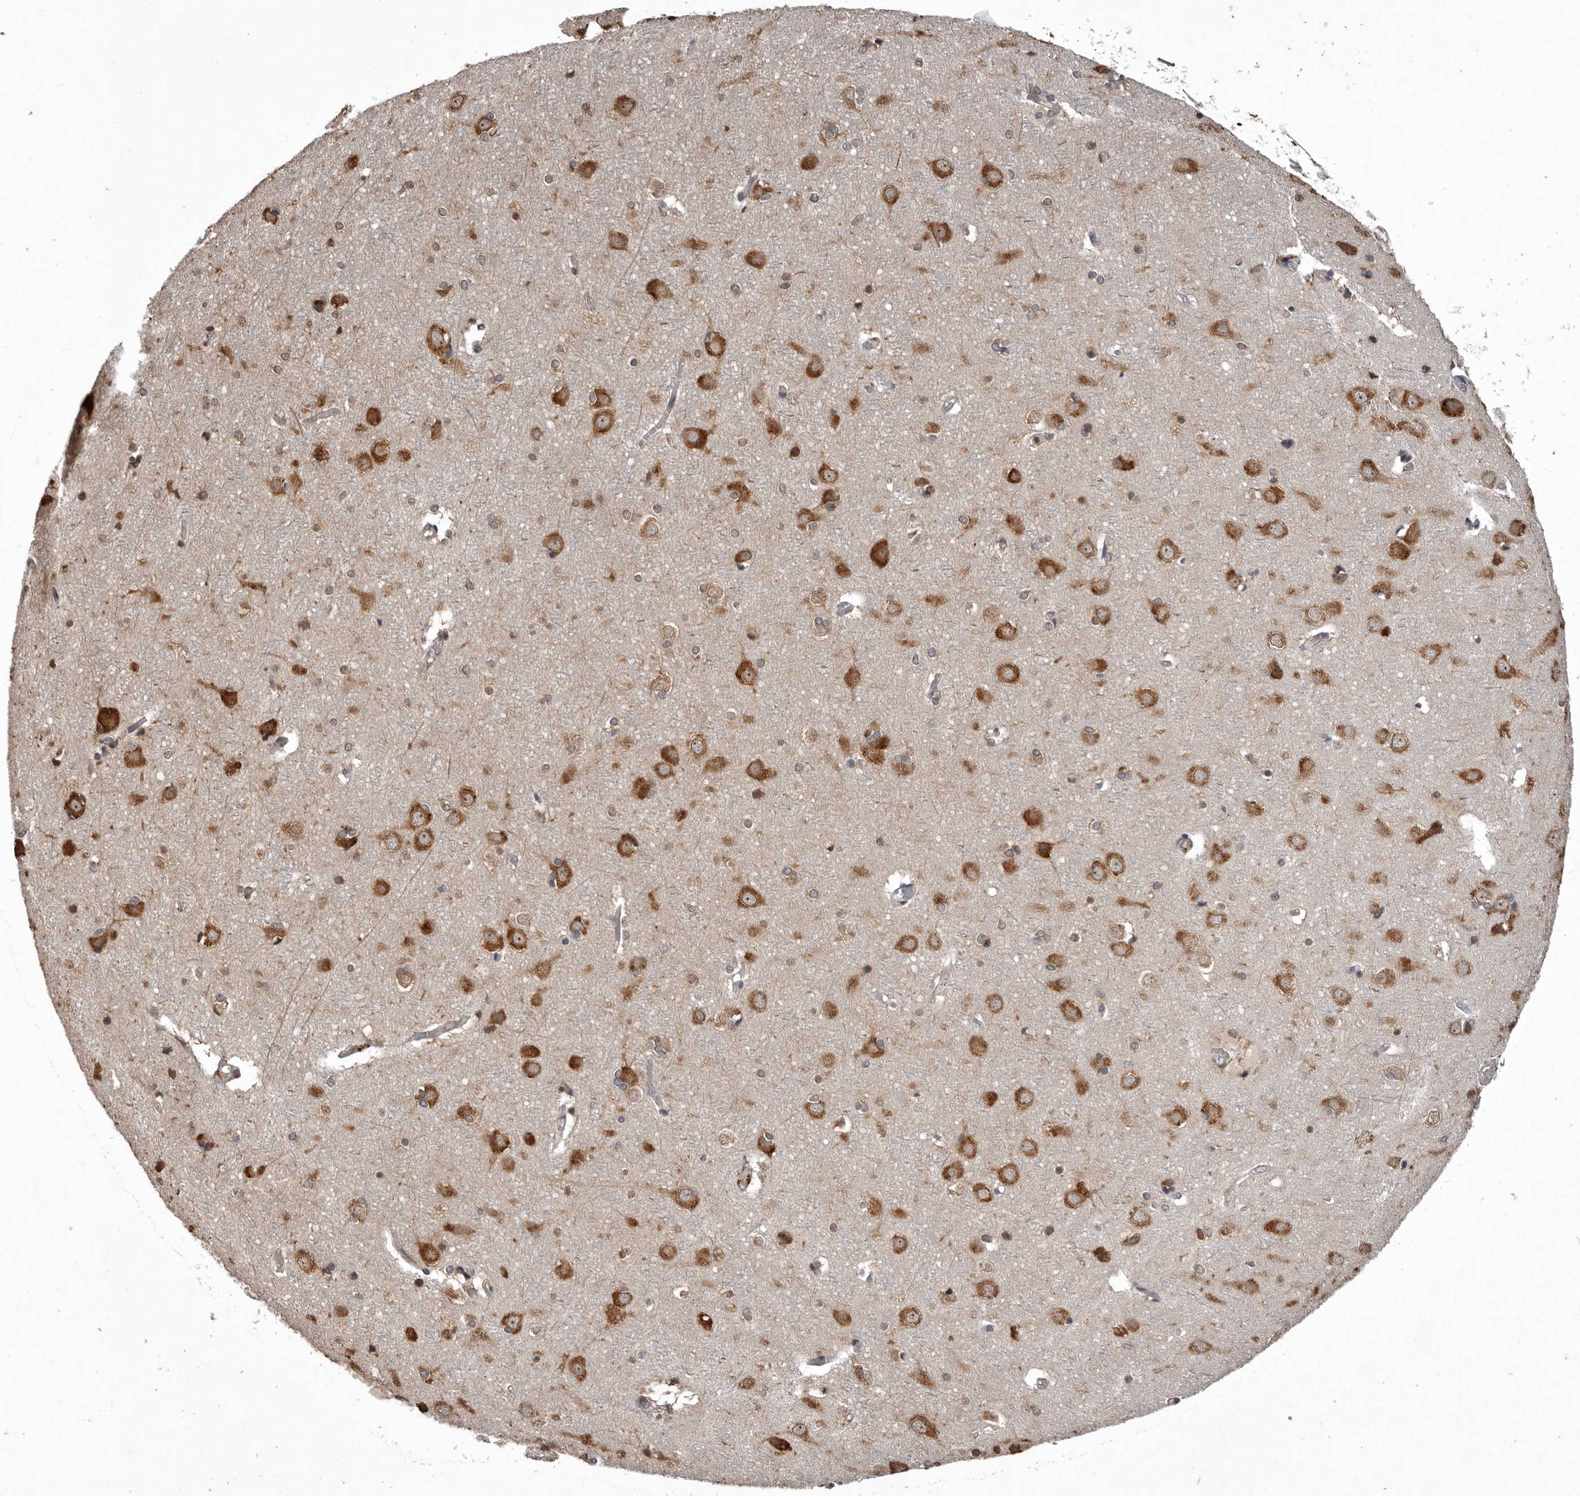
{"staining": {"intensity": "moderate", "quantity": "<25%", "location": "cytoplasmic/membranous"}, "tissue": "cerebral cortex", "cell_type": "Endothelial cells", "image_type": "normal", "snomed": [{"axis": "morphology", "description": "Normal tissue, NOS"}, {"axis": "topography", "description": "Cerebral cortex"}], "caption": "Benign cerebral cortex demonstrates moderate cytoplasmic/membranous staining in about <25% of endothelial cells, visualized by immunohistochemistry. (brown staining indicates protein expression, while blue staining denotes nuclei).", "gene": "DARS1", "patient": {"sex": "male", "age": 54}}